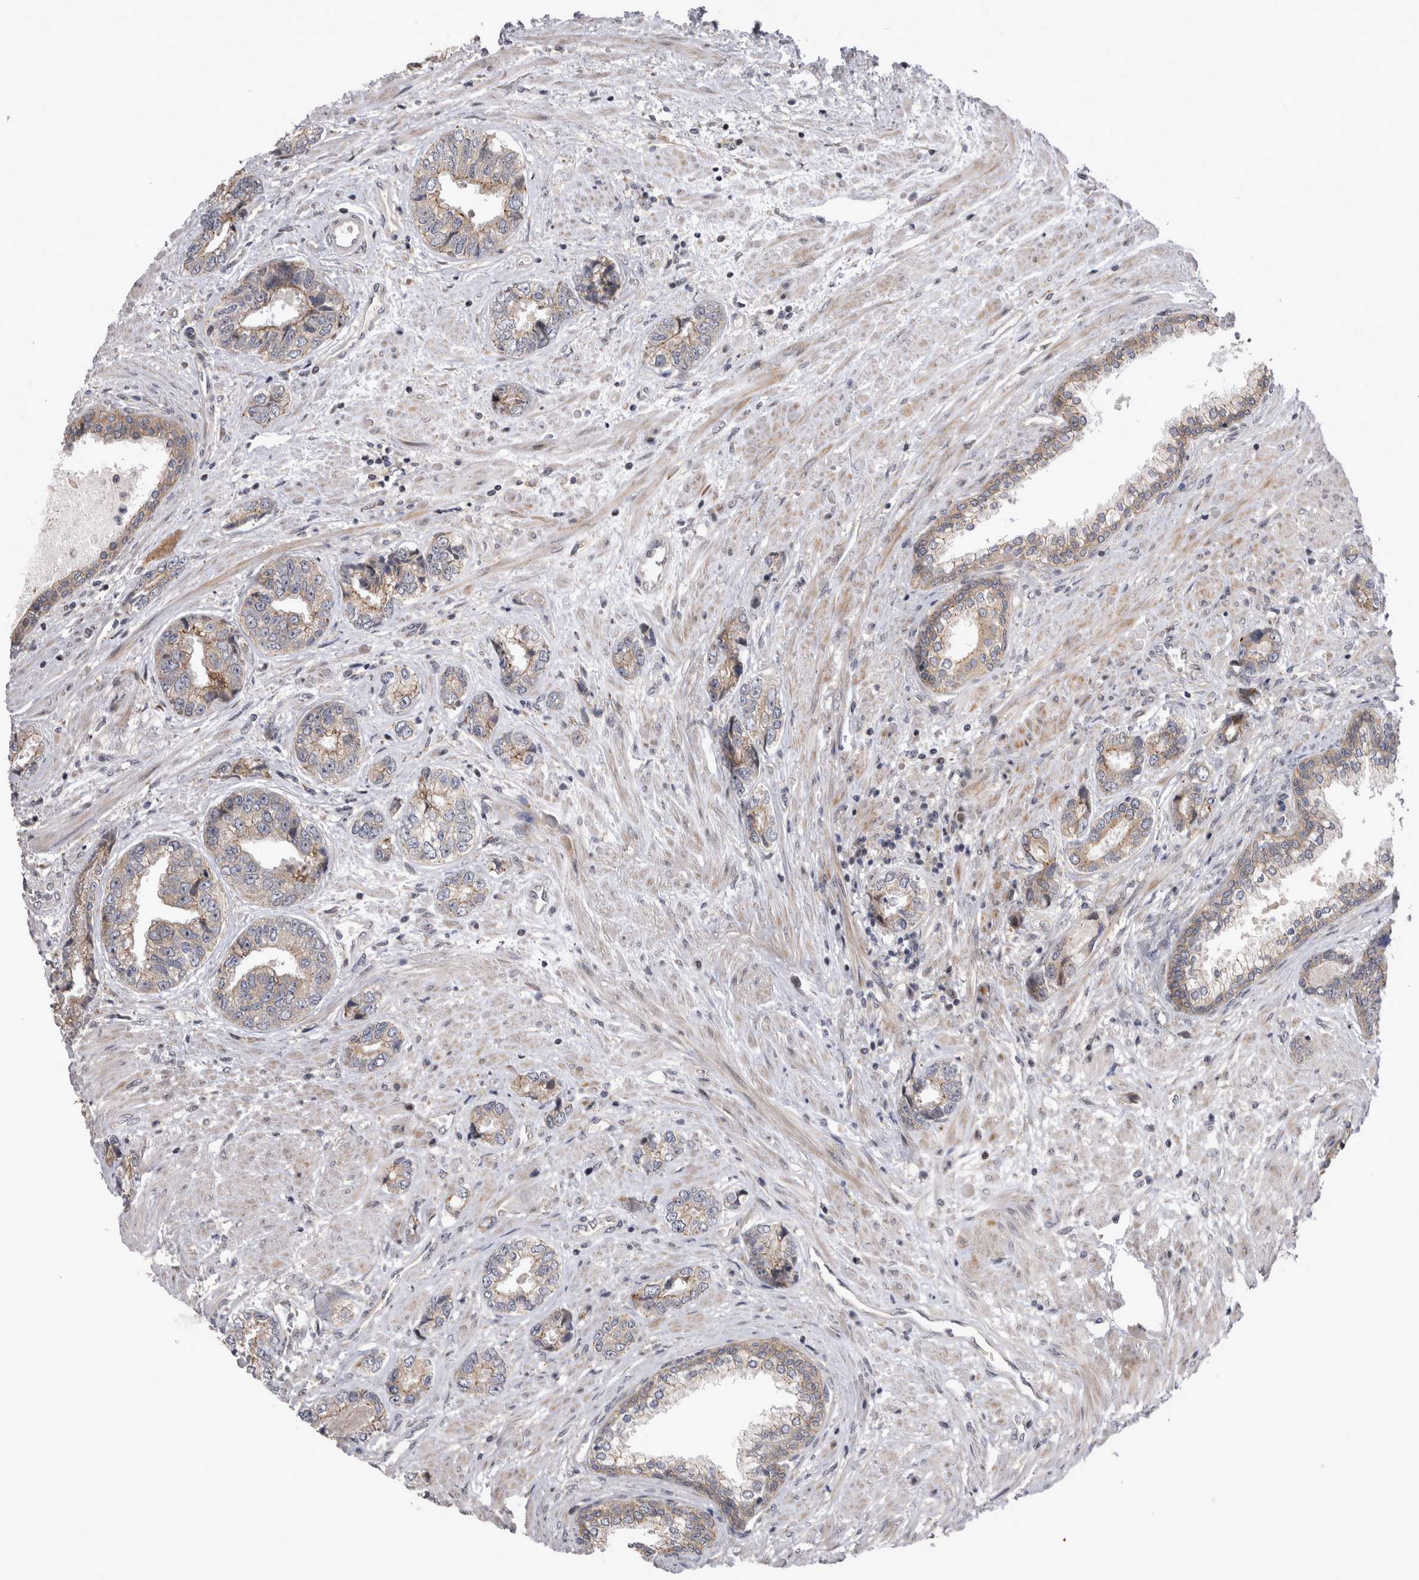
{"staining": {"intensity": "weak", "quantity": "<25%", "location": "cytoplasmic/membranous"}, "tissue": "prostate cancer", "cell_type": "Tumor cells", "image_type": "cancer", "snomed": [{"axis": "morphology", "description": "Adenocarcinoma, High grade"}, {"axis": "topography", "description": "Prostate"}], "caption": "Adenocarcinoma (high-grade) (prostate) was stained to show a protein in brown. There is no significant positivity in tumor cells. The staining was performed using DAB to visualize the protein expression in brown, while the nuclei were stained in blue with hematoxylin (Magnification: 20x).", "gene": "NENF", "patient": {"sex": "male", "age": 61}}